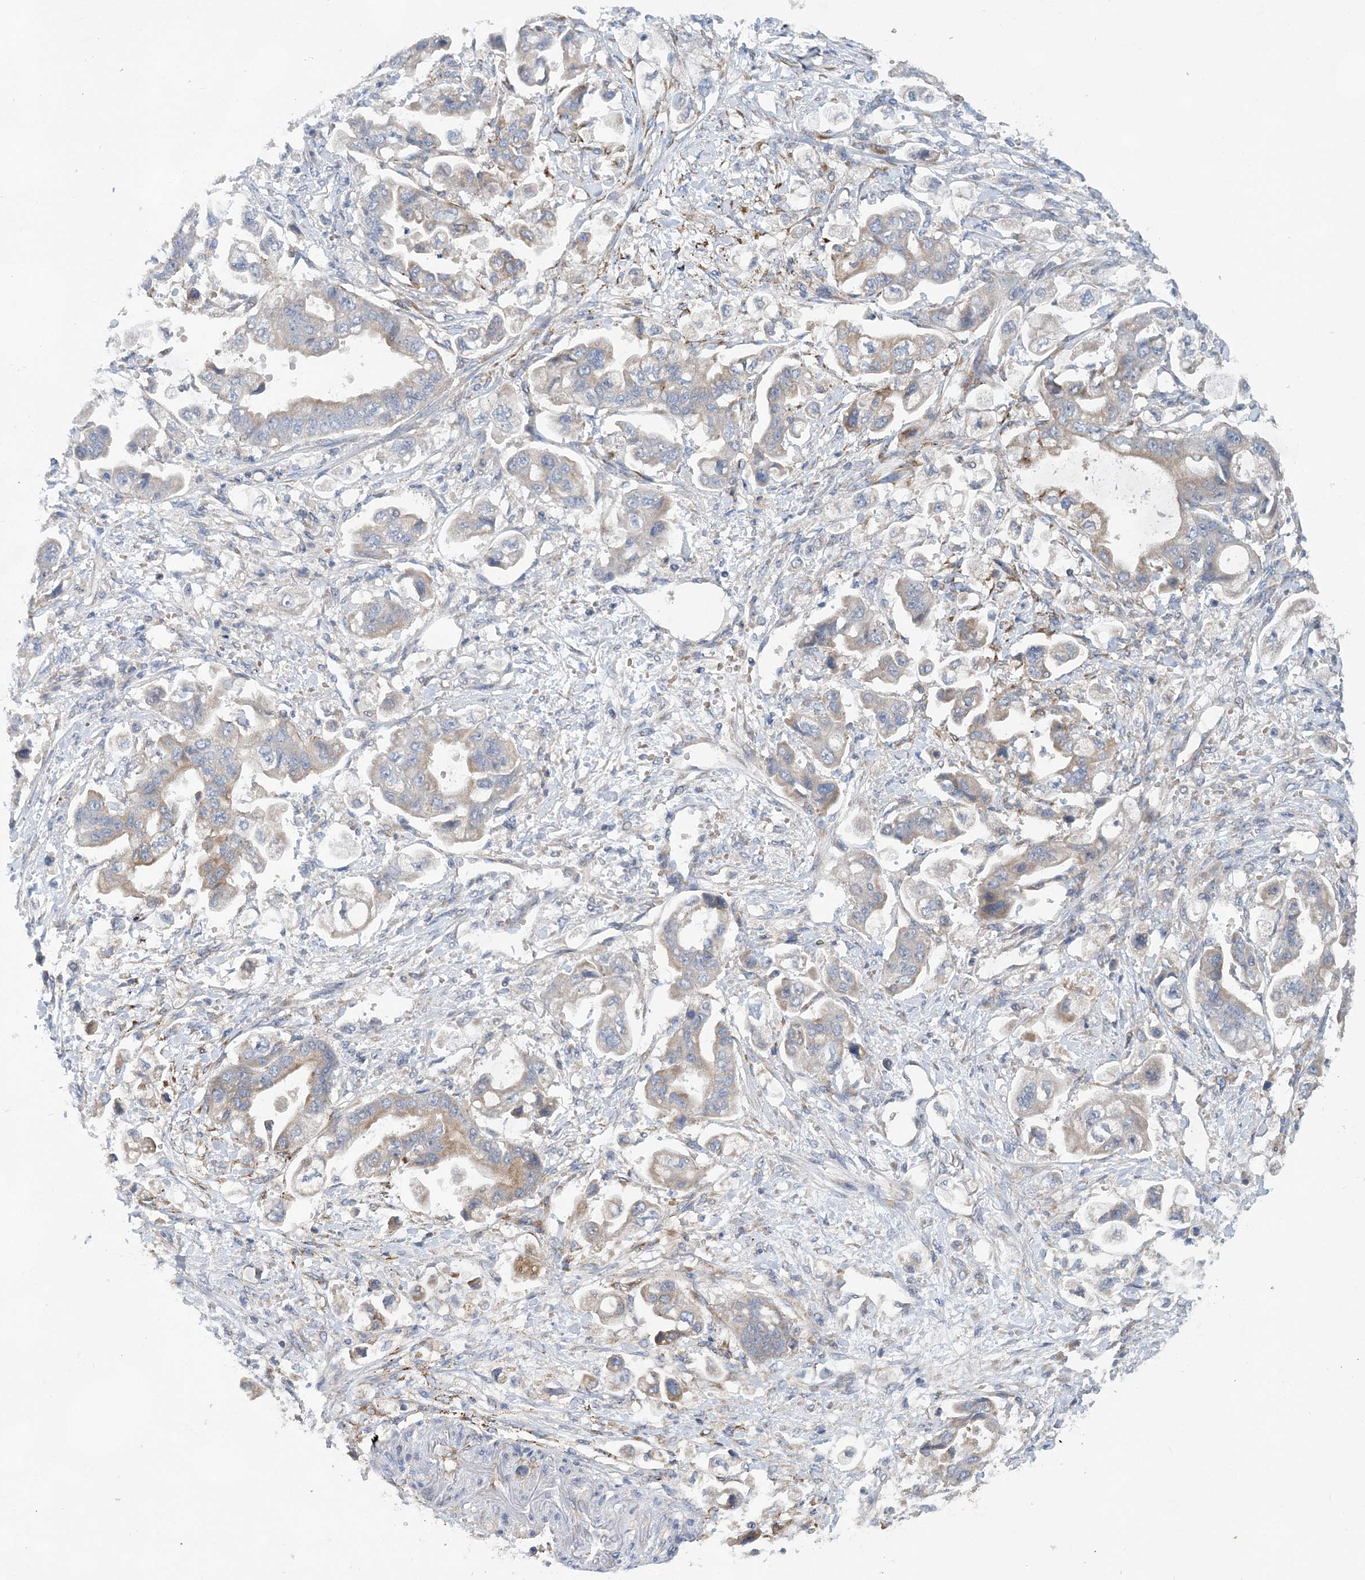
{"staining": {"intensity": "weak", "quantity": "<25%", "location": "cytoplasmic/membranous"}, "tissue": "stomach cancer", "cell_type": "Tumor cells", "image_type": "cancer", "snomed": [{"axis": "morphology", "description": "Adenocarcinoma, NOS"}, {"axis": "topography", "description": "Stomach"}], "caption": "This is a photomicrograph of immunohistochemistry staining of stomach cancer (adenocarcinoma), which shows no expression in tumor cells.", "gene": "TRAPPC13", "patient": {"sex": "male", "age": 62}}